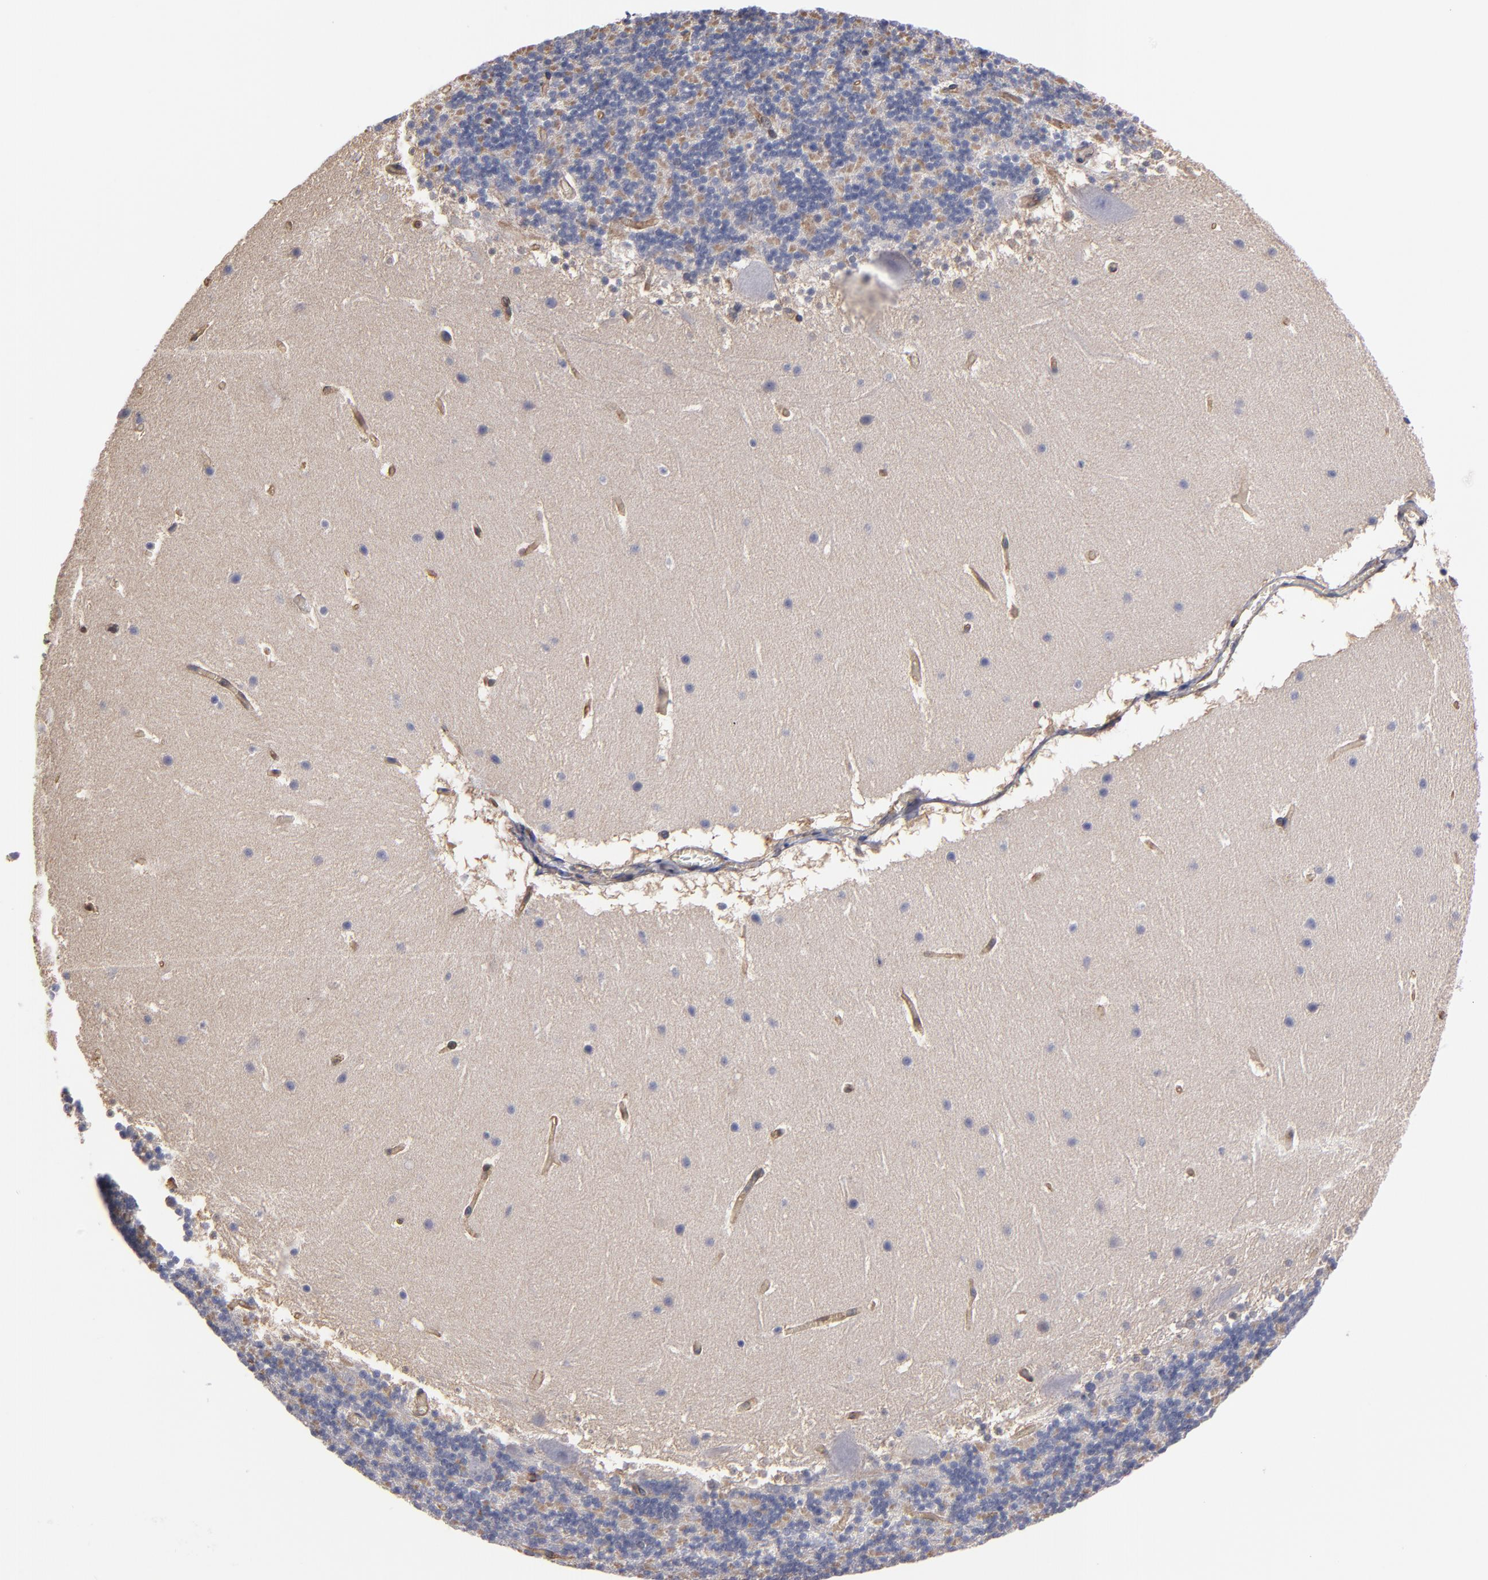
{"staining": {"intensity": "moderate", "quantity": "<25%", "location": "cytoplasmic/membranous"}, "tissue": "cerebellum", "cell_type": "Cells in granular layer", "image_type": "normal", "snomed": [{"axis": "morphology", "description": "Normal tissue, NOS"}, {"axis": "topography", "description": "Cerebellum"}], "caption": "IHC image of normal human cerebellum stained for a protein (brown), which exhibits low levels of moderate cytoplasmic/membranous expression in about <25% of cells in granular layer.", "gene": "ESYT2", "patient": {"sex": "male", "age": 45}}